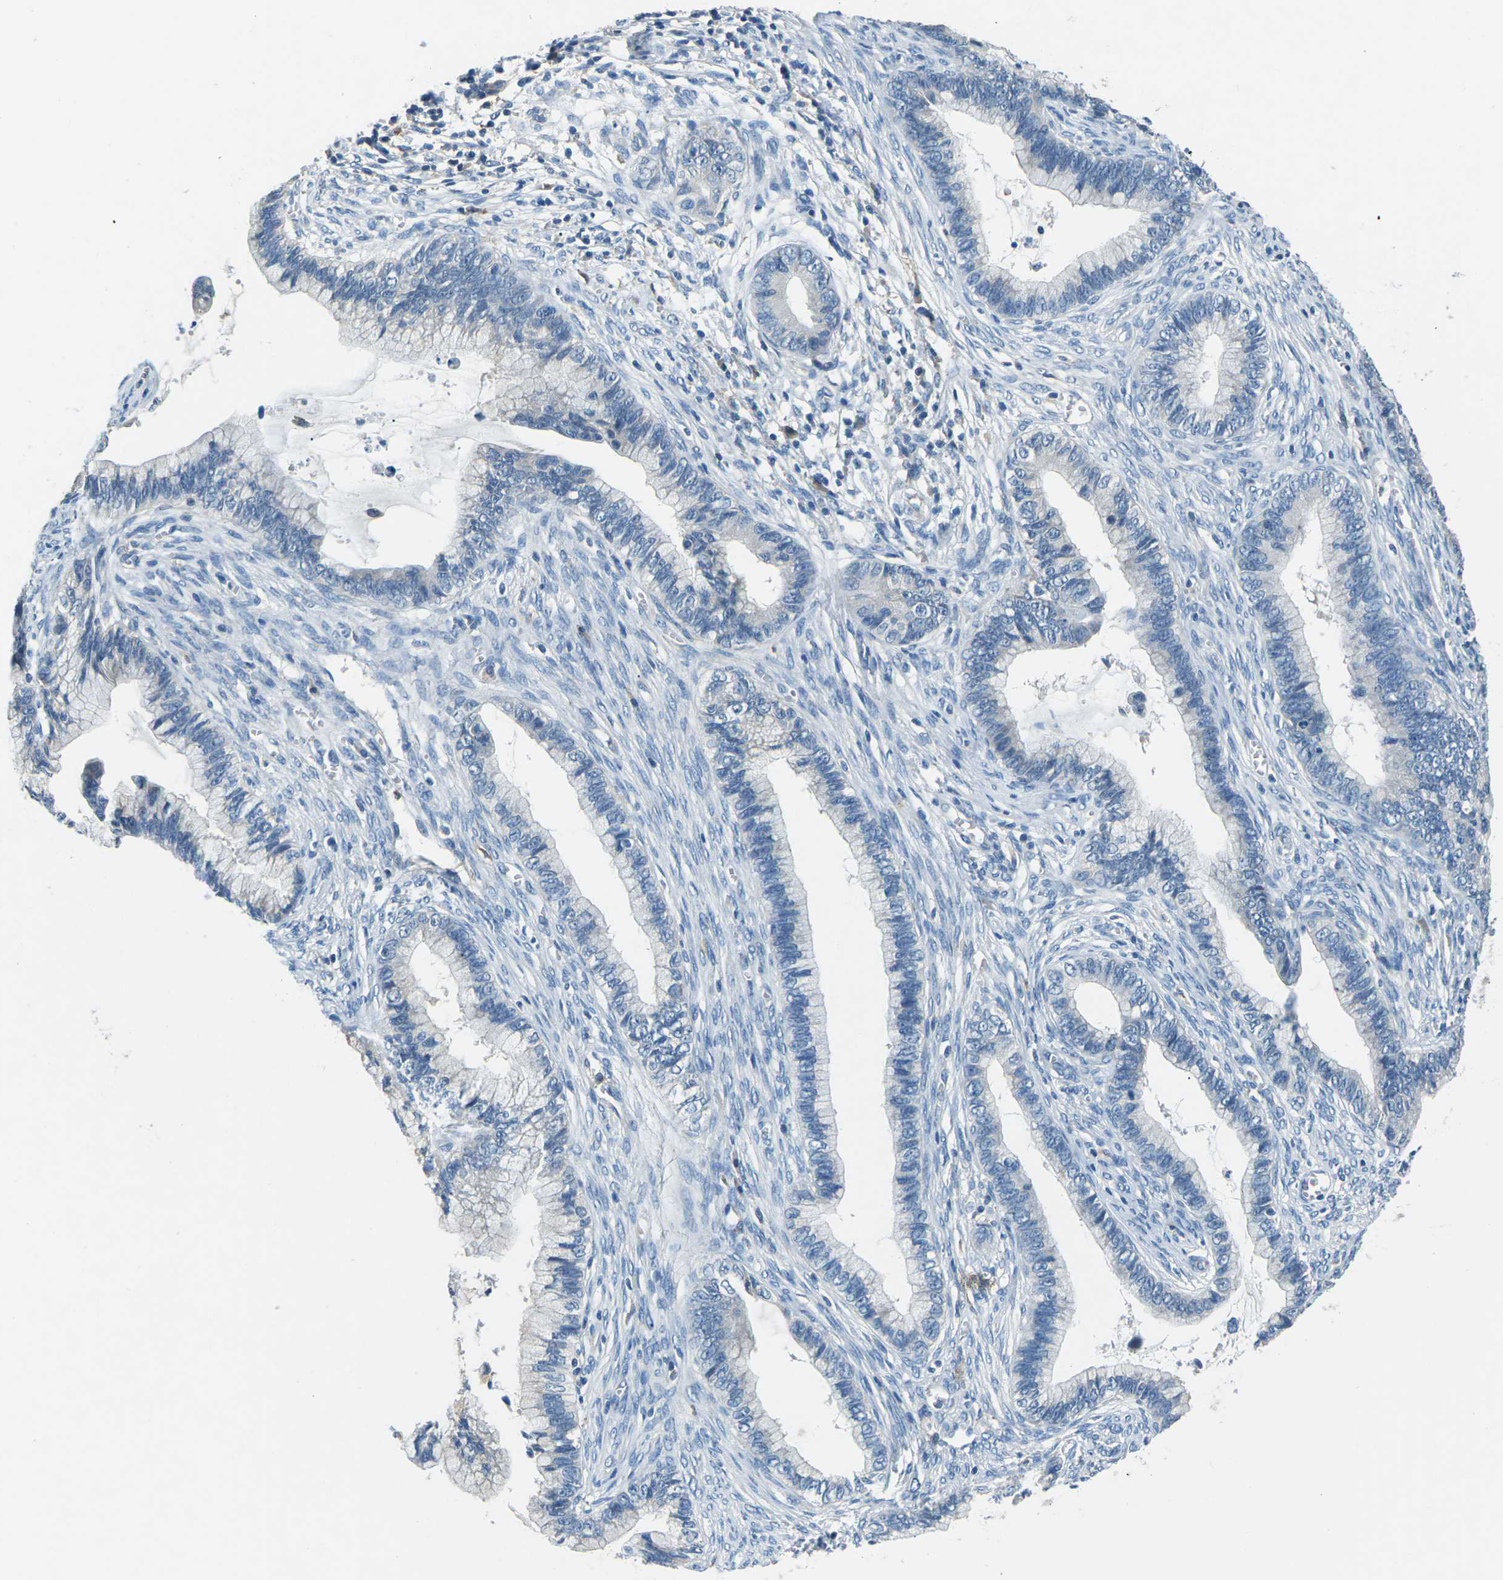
{"staining": {"intensity": "negative", "quantity": "none", "location": "none"}, "tissue": "cervical cancer", "cell_type": "Tumor cells", "image_type": "cancer", "snomed": [{"axis": "morphology", "description": "Adenocarcinoma, NOS"}, {"axis": "topography", "description": "Cervix"}], "caption": "Tumor cells are negative for brown protein staining in cervical cancer (adenocarcinoma).", "gene": "CD1D", "patient": {"sex": "female", "age": 44}}